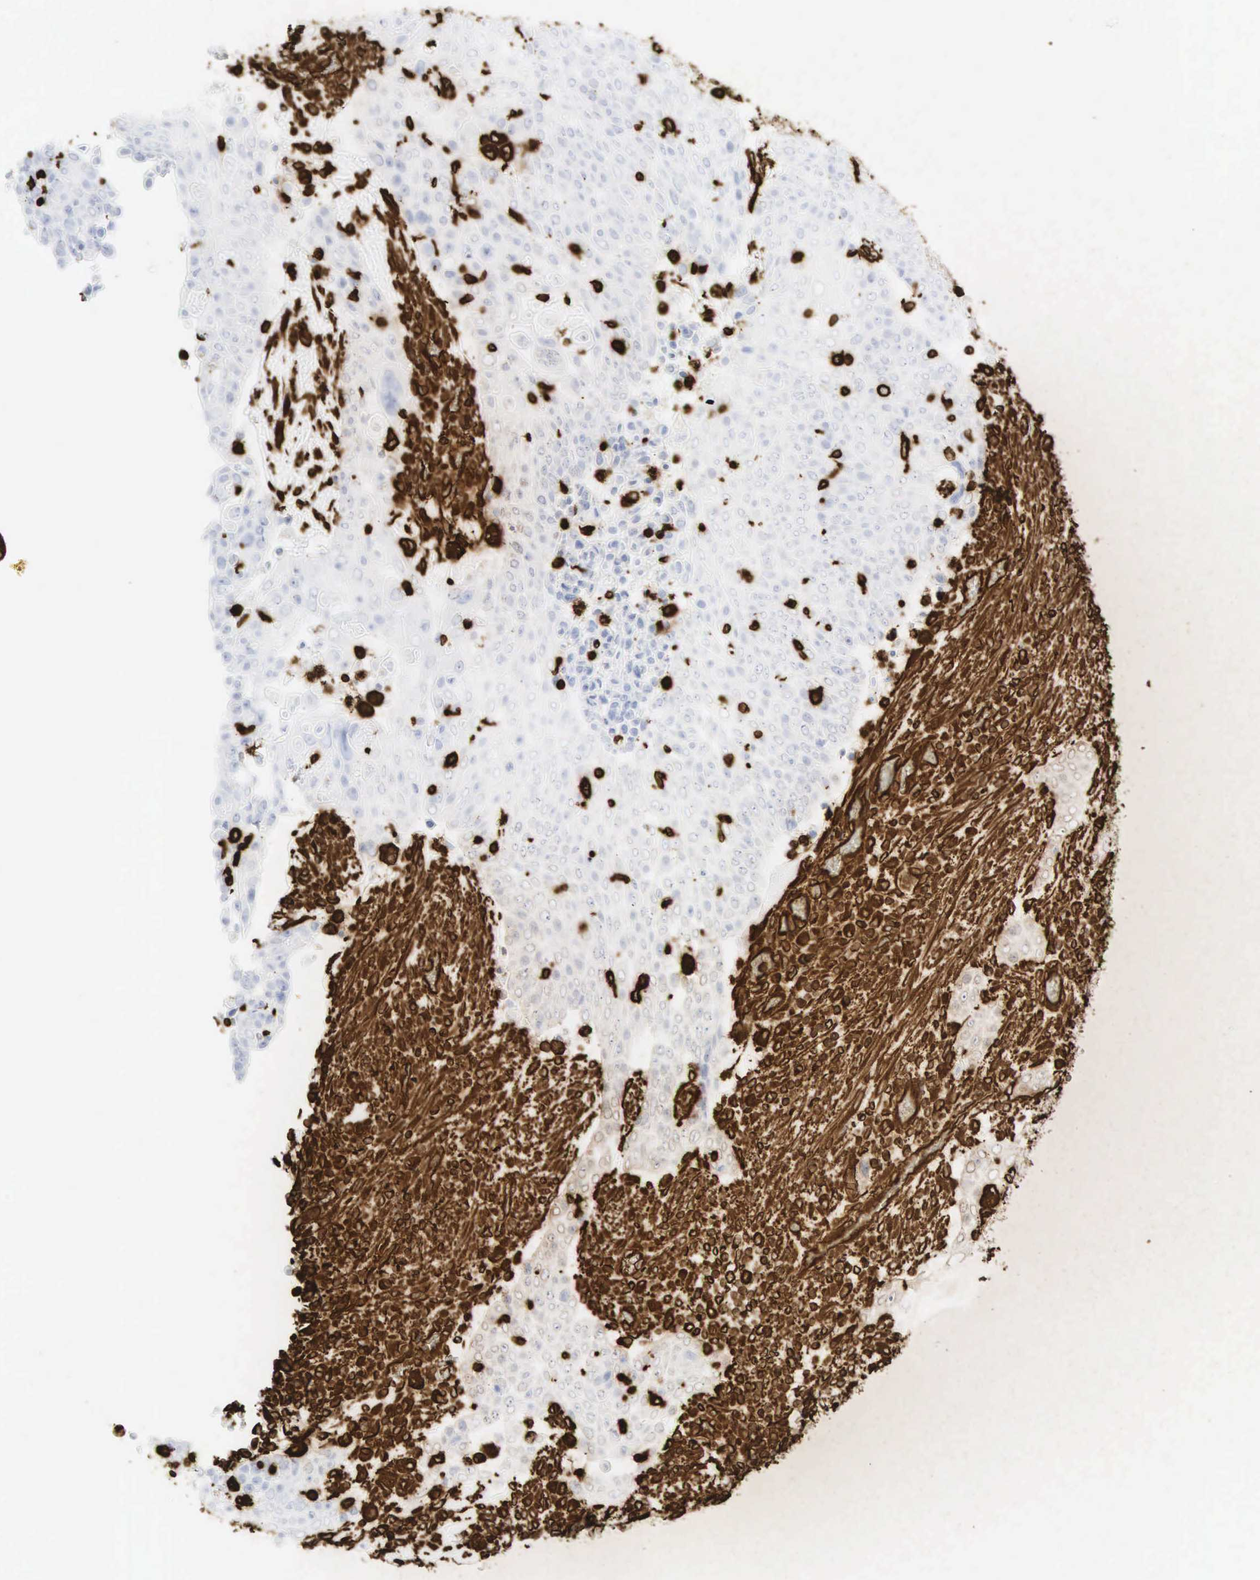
{"staining": {"intensity": "strong", "quantity": "<25%", "location": "cytoplasmic/membranous"}, "tissue": "urothelial cancer", "cell_type": "Tumor cells", "image_type": "cancer", "snomed": [{"axis": "morphology", "description": "Urothelial carcinoma, High grade"}, {"axis": "topography", "description": "Urinary bladder"}], "caption": "Human high-grade urothelial carcinoma stained with a protein marker shows strong staining in tumor cells.", "gene": "VIM", "patient": {"sex": "male", "age": 74}}